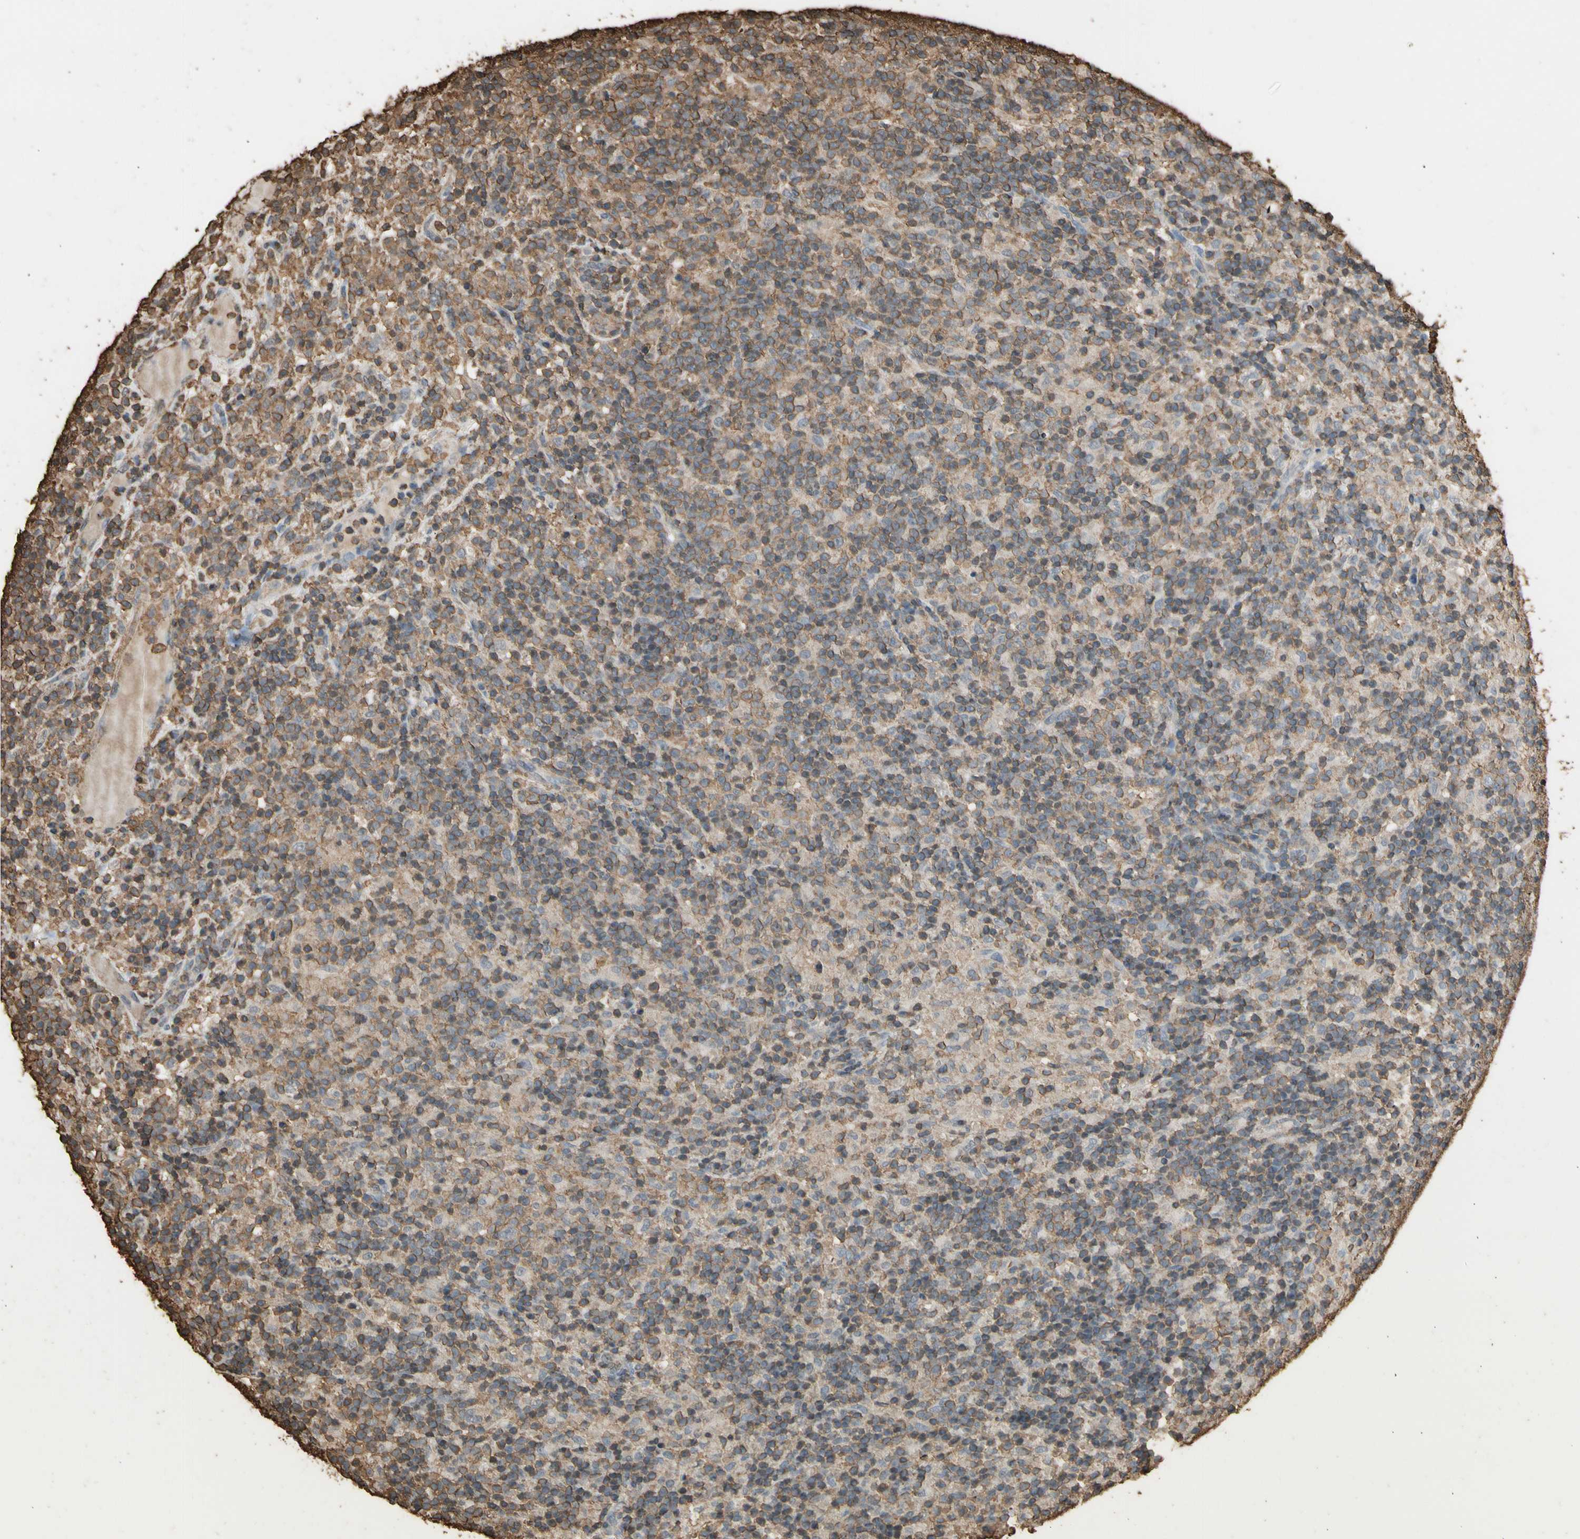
{"staining": {"intensity": "weak", "quantity": ">75%", "location": "cytoplasmic/membranous"}, "tissue": "lymphoma", "cell_type": "Tumor cells", "image_type": "cancer", "snomed": [{"axis": "morphology", "description": "Hodgkin's disease, NOS"}, {"axis": "topography", "description": "Lymph node"}], "caption": "Immunohistochemistry (IHC) of Hodgkin's disease shows low levels of weak cytoplasmic/membranous staining in approximately >75% of tumor cells.", "gene": "TNFSF13B", "patient": {"sex": "male", "age": 70}}